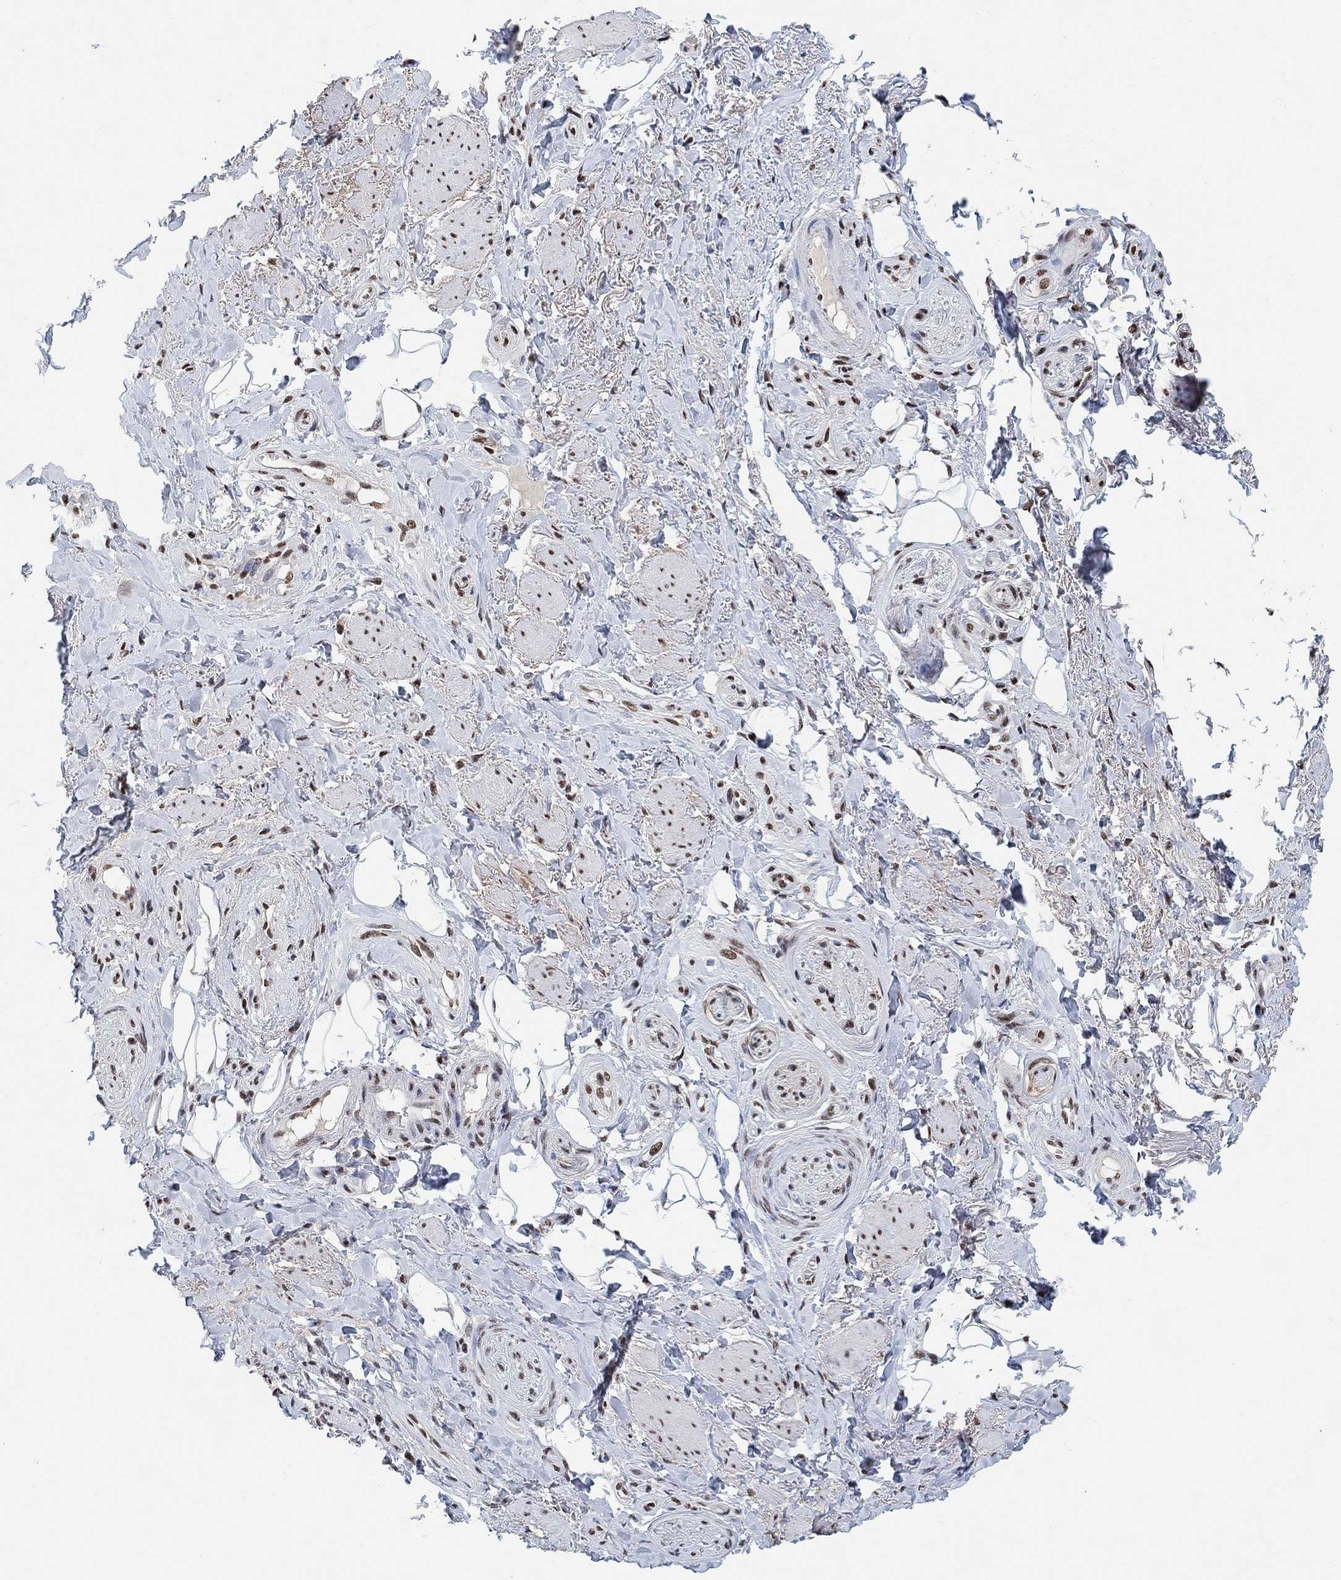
{"staining": {"intensity": "moderate", "quantity": "<25%", "location": "nuclear"}, "tissue": "adipose tissue", "cell_type": "Adipocytes", "image_type": "normal", "snomed": [{"axis": "morphology", "description": "Normal tissue, NOS"}, {"axis": "topography", "description": "Skeletal muscle"}, {"axis": "topography", "description": "Anal"}, {"axis": "topography", "description": "Peripheral nerve tissue"}], "caption": "Brown immunohistochemical staining in benign adipose tissue shows moderate nuclear expression in about <25% of adipocytes.", "gene": "USP39", "patient": {"sex": "male", "age": 53}}